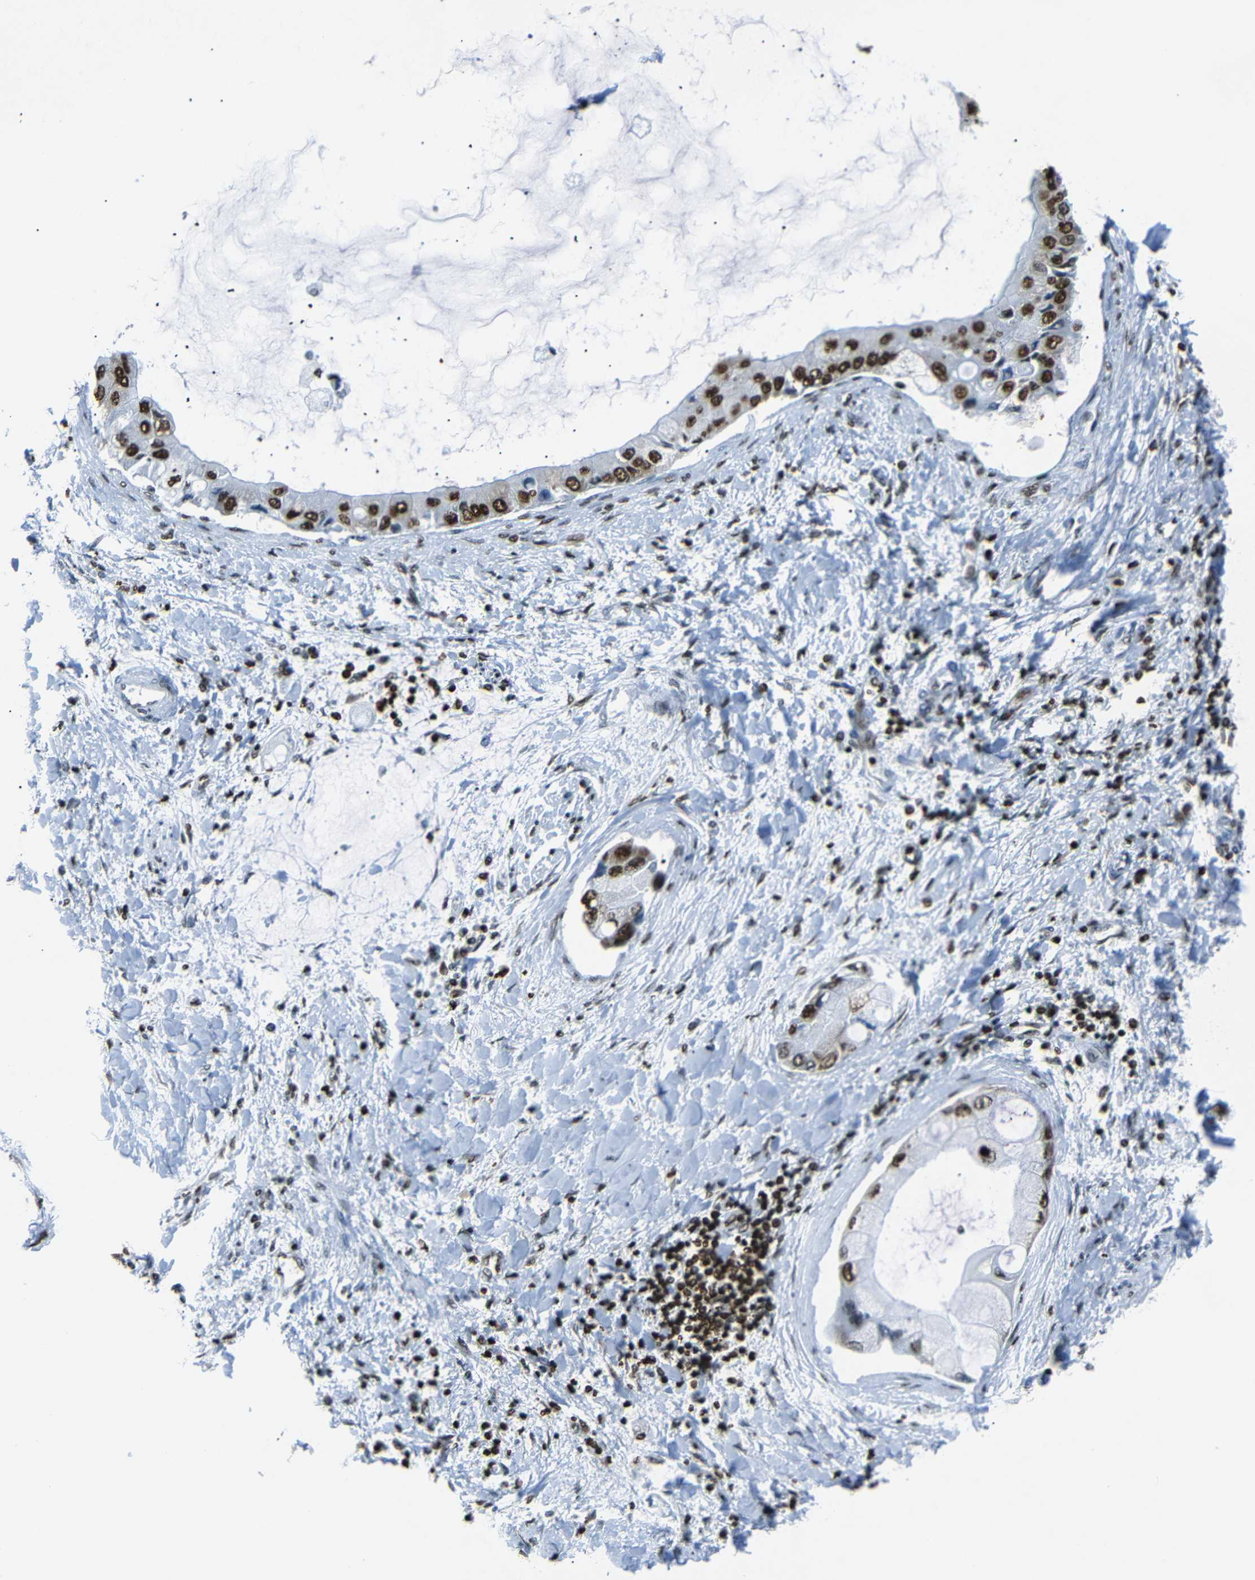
{"staining": {"intensity": "strong", "quantity": ">75%", "location": "nuclear"}, "tissue": "liver cancer", "cell_type": "Tumor cells", "image_type": "cancer", "snomed": [{"axis": "morphology", "description": "Cholangiocarcinoma"}, {"axis": "topography", "description": "Liver"}], "caption": "Immunohistochemical staining of liver cancer (cholangiocarcinoma) displays high levels of strong nuclear protein staining in about >75% of tumor cells.", "gene": "HMGN1", "patient": {"sex": "male", "age": 50}}